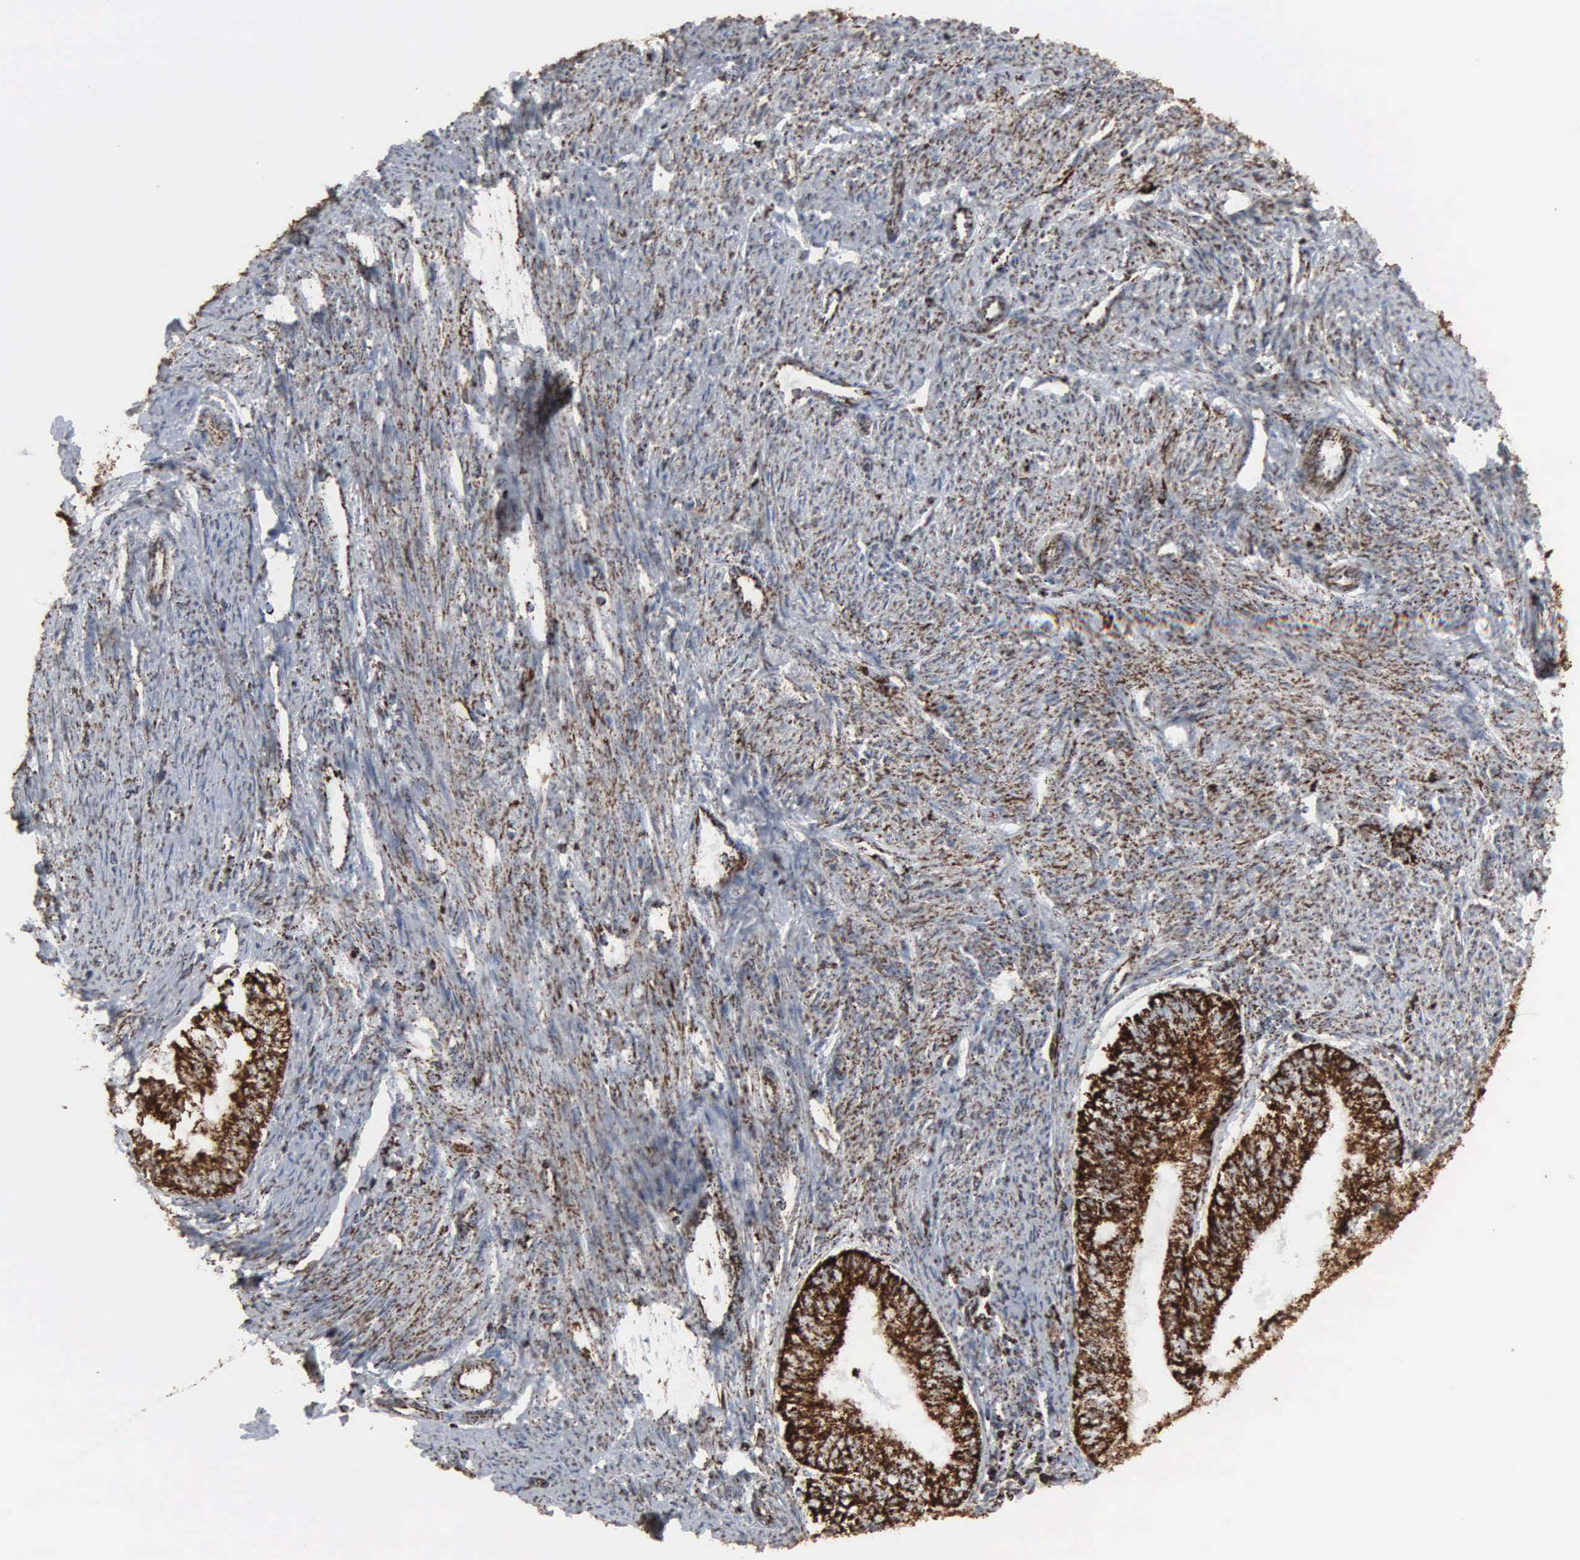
{"staining": {"intensity": "strong", "quantity": ">75%", "location": "cytoplasmic/membranous"}, "tissue": "endometrial cancer", "cell_type": "Tumor cells", "image_type": "cancer", "snomed": [{"axis": "morphology", "description": "Adenocarcinoma, NOS"}, {"axis": "topography", "description": "Endometrium"}], "caption": "The image reveals staining of adenocarcinoma (endometrial), revealing strong cytoplasmic/membranous protein staining (brown color) within tumor cells. (DAB IHC with brightfield microscopy, high magnification).", "gene": "HSPA9", "patient": {"sex": "female", "age": 66}}